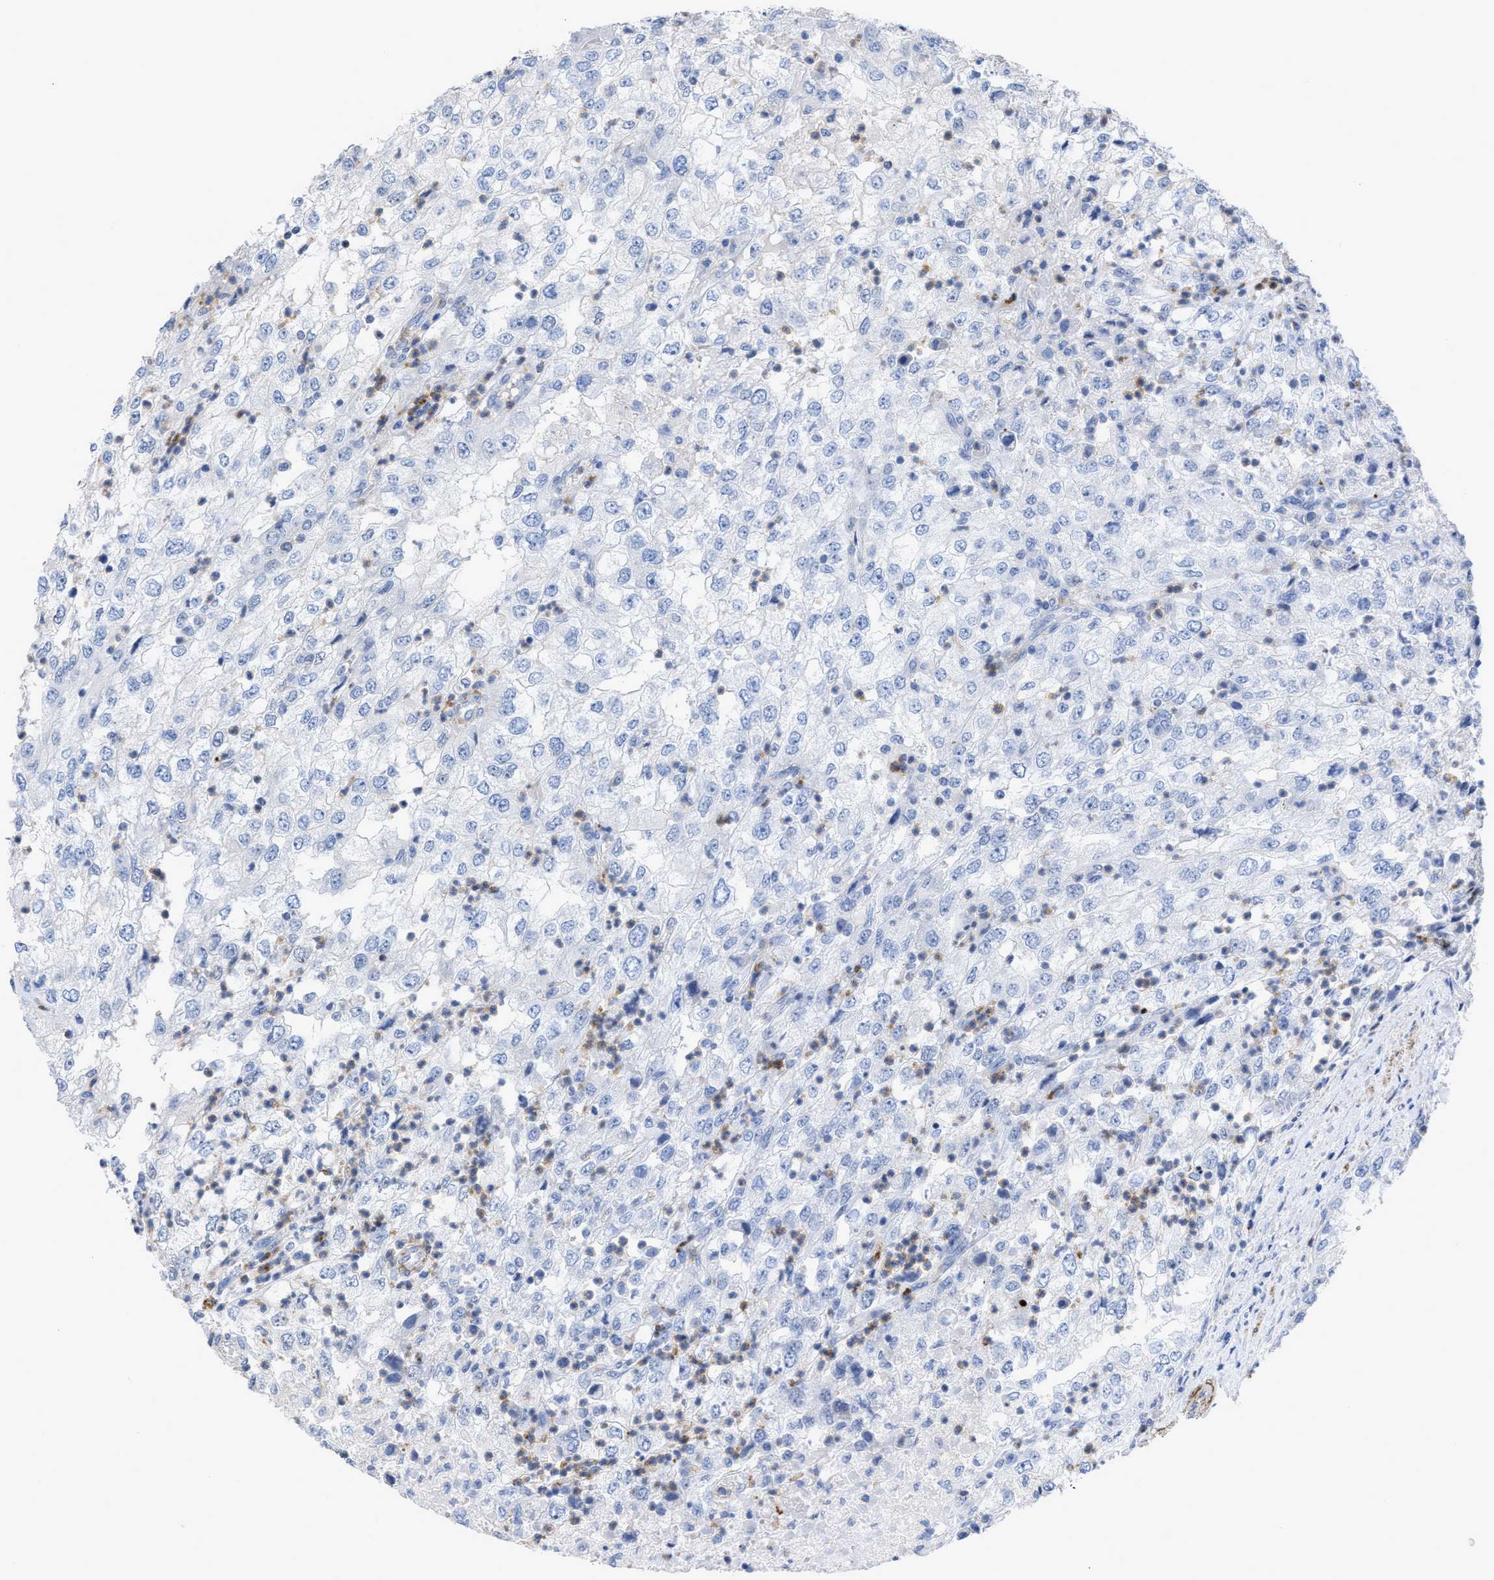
{"staining": {"intensity": "negative", "quantity": "none", "location": "none"}, "tissue": "renal cancer", "cell_type": "Tumor cells", "image_type": "cancer", "snomed": [{"axis": "morphology", "description": "Adenocarcinoma, NOS"}, {"axis": "topography", "description": "Kidney"}], "caption": "Tumor cells are negative for brown protein staining in adenocarcinoma (renal). (DAB (3,3'-diaminobenzidine) immunohistochemistry, high magnification).", "gene": "PRMT2", "patient": {"sex": "female", "age": 54}}